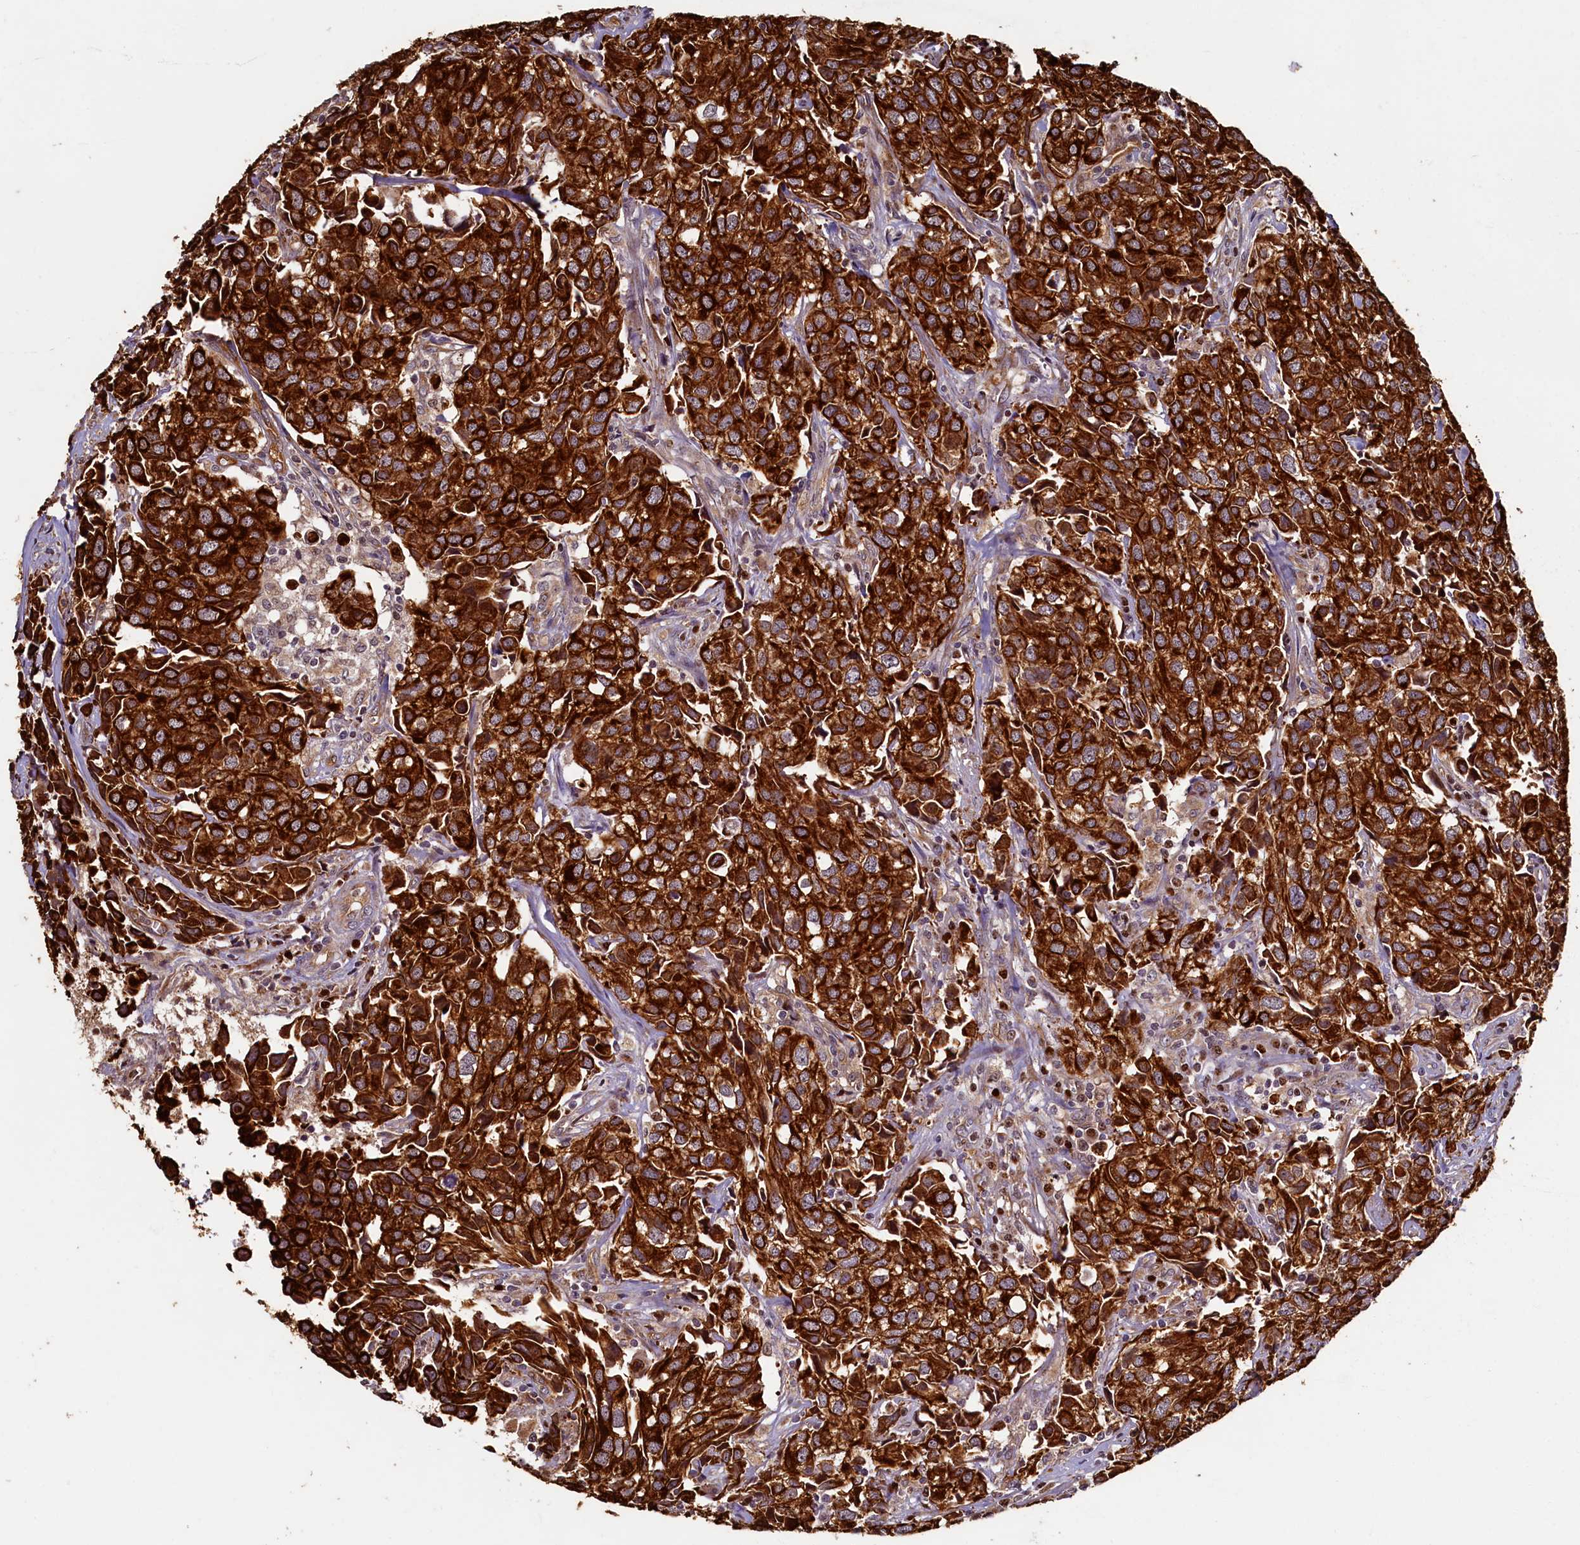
{"staining": {"intensity": "strong", "quantity": ">75%", "location": "cytoplasmic/membranous"}, "tissue": "urothelial cancer", "cell_type": "Tumor cells", "image_type": "cancer", "snomed": [{"axis": "morphology", "description": "Urothelial carcinoma, High grade"}, {"axis": "topography", "description": "Urinary bladder"}], "caption": "There is high levels of strong cytoplasmic/membranous expression in tumor cells of urothelial carcinoma (high-grade), as demonstrated by immunohistochemical staining (brown color).", "gene": "NCKAP5L", "patient": {"sex": "female", "age": 75}}